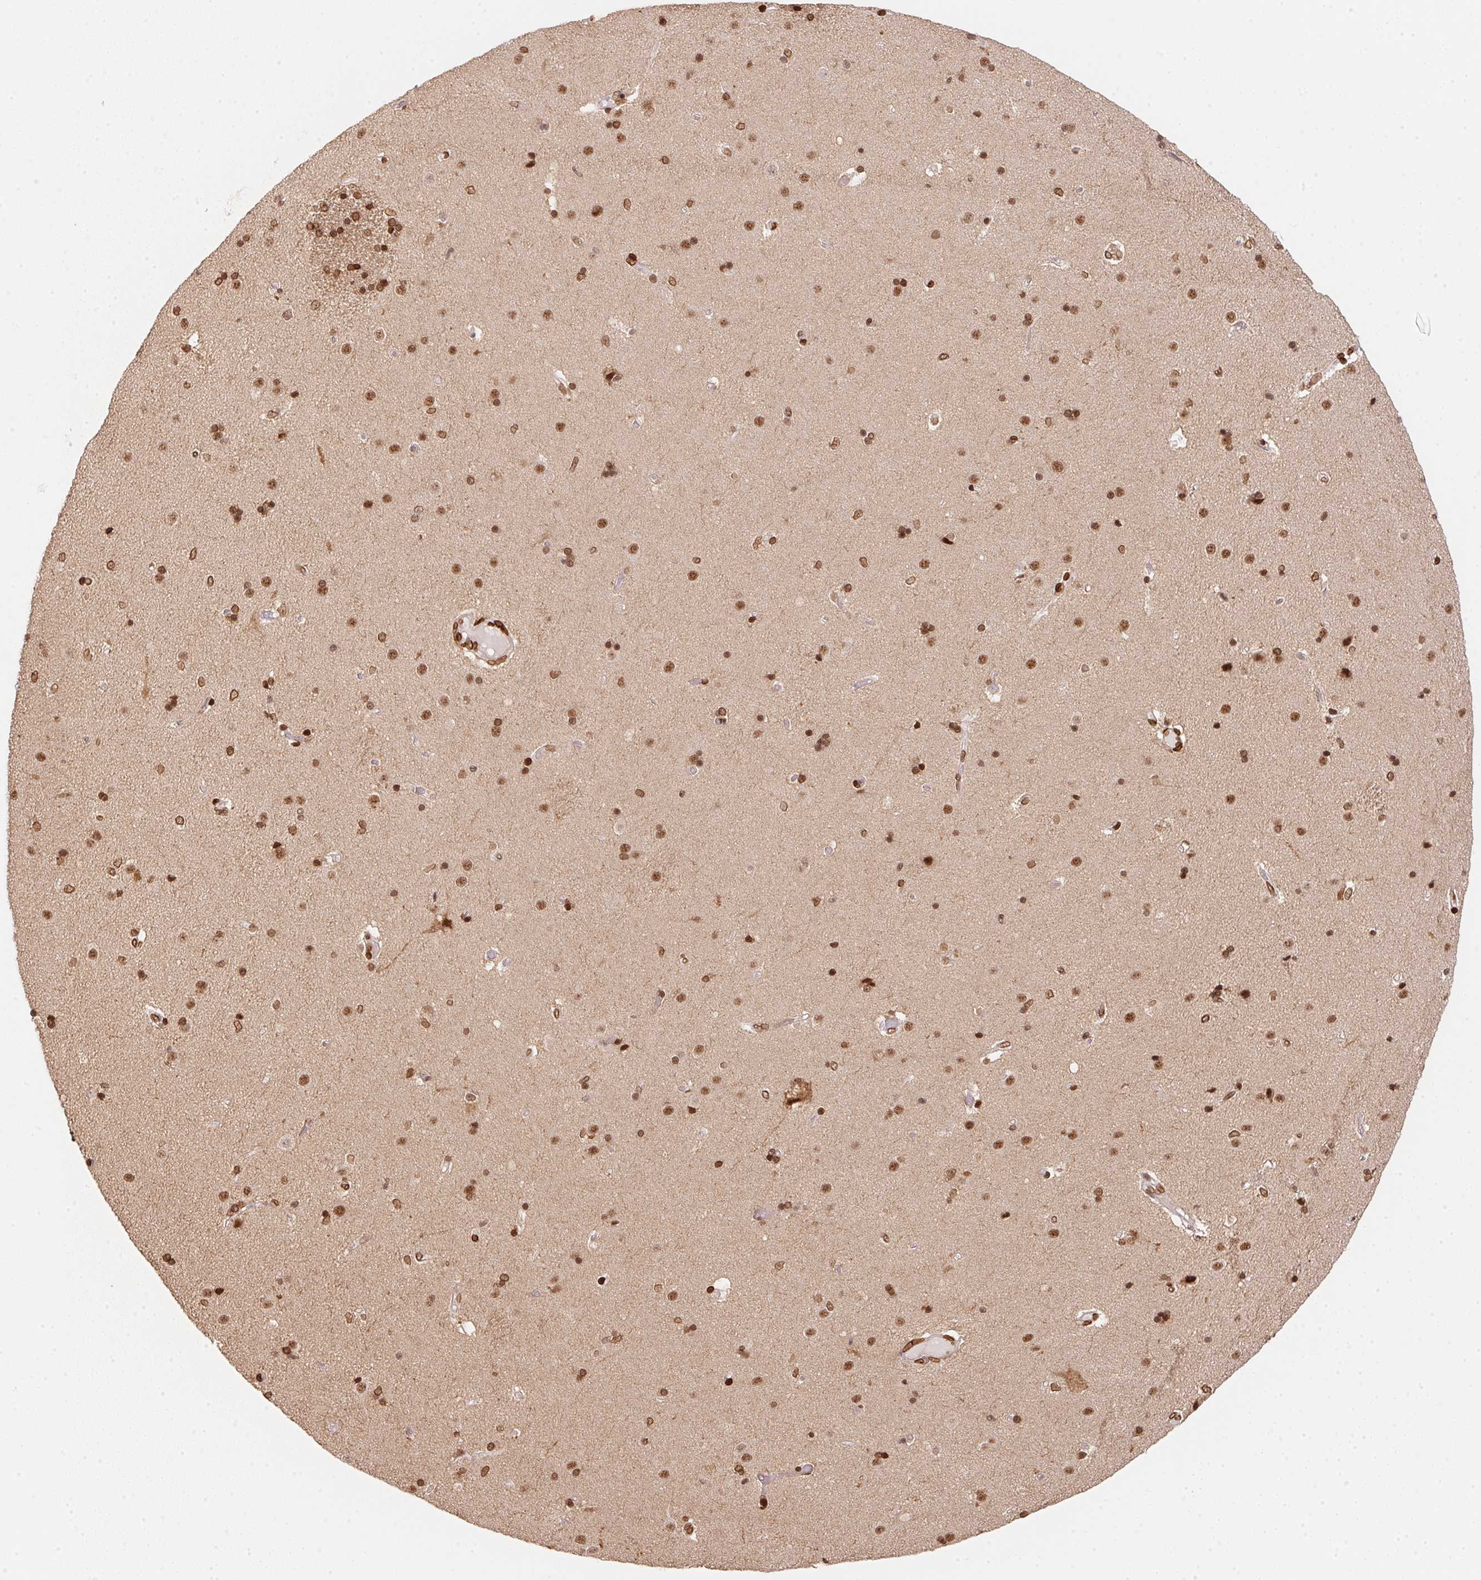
{"staining": {"intensity": "strong", "quantity": "25%-75%", "location": "cytoplasmic/membranous,nuclear"}, "tissue": "caudate", "cell_type": "Glial cells", "image_type": "normal", "snomed": [{"axis": "morphology", "description": "Normal tissue, NOS"}, {"axis": "topography", "description": "Lateral ventricle wall"}], "caption": "Immunohistochemistry (IHC) micrograph of unremarkable caudate stained for a protein (brown), which demonstrates high levels of strong cytoplasmic/membranous,nuclear positivity in about 25%-75% of glial cells.", "gene": "SAP30BP", "patient": {"sex": "female", "age": 71}}